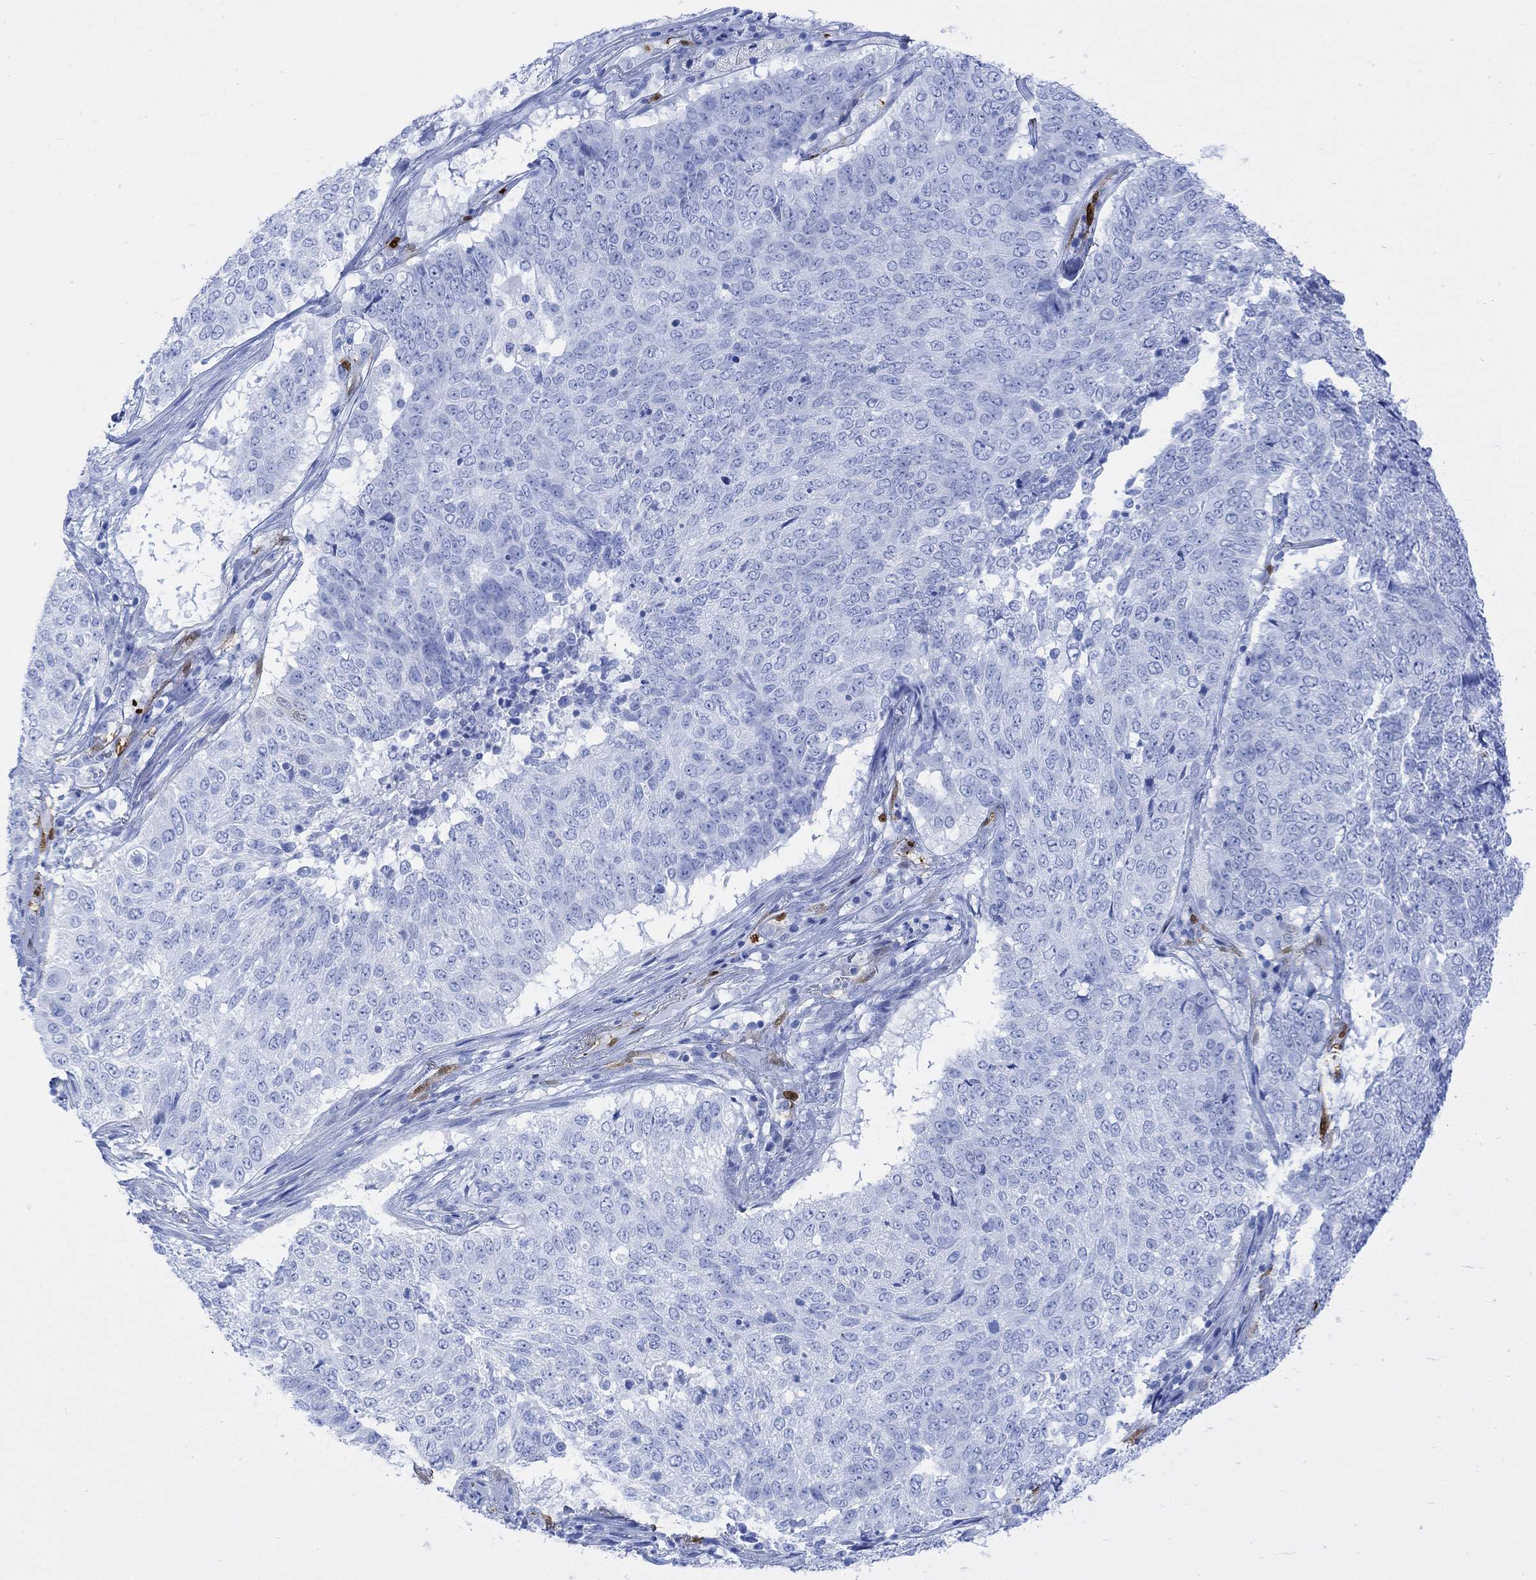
{"staining": {"intensity": "negative", "quantity": "none", "location": "none"}, "tissue": "lung cancer", "cell_type": "Tumor cells", "image_type": "cancer", "snomed": [{"axis": "morphology", "description": "Squamous cell carcinoma, NOS"}, {"axis": "topography", "description": "Lung"}], "caption": "Immunohistochemistry of lung squamous cell carcinoma displays no staining in tumor cells.", "gene": "TPPP3", "patient": {"sex": "male", "age": 64}}